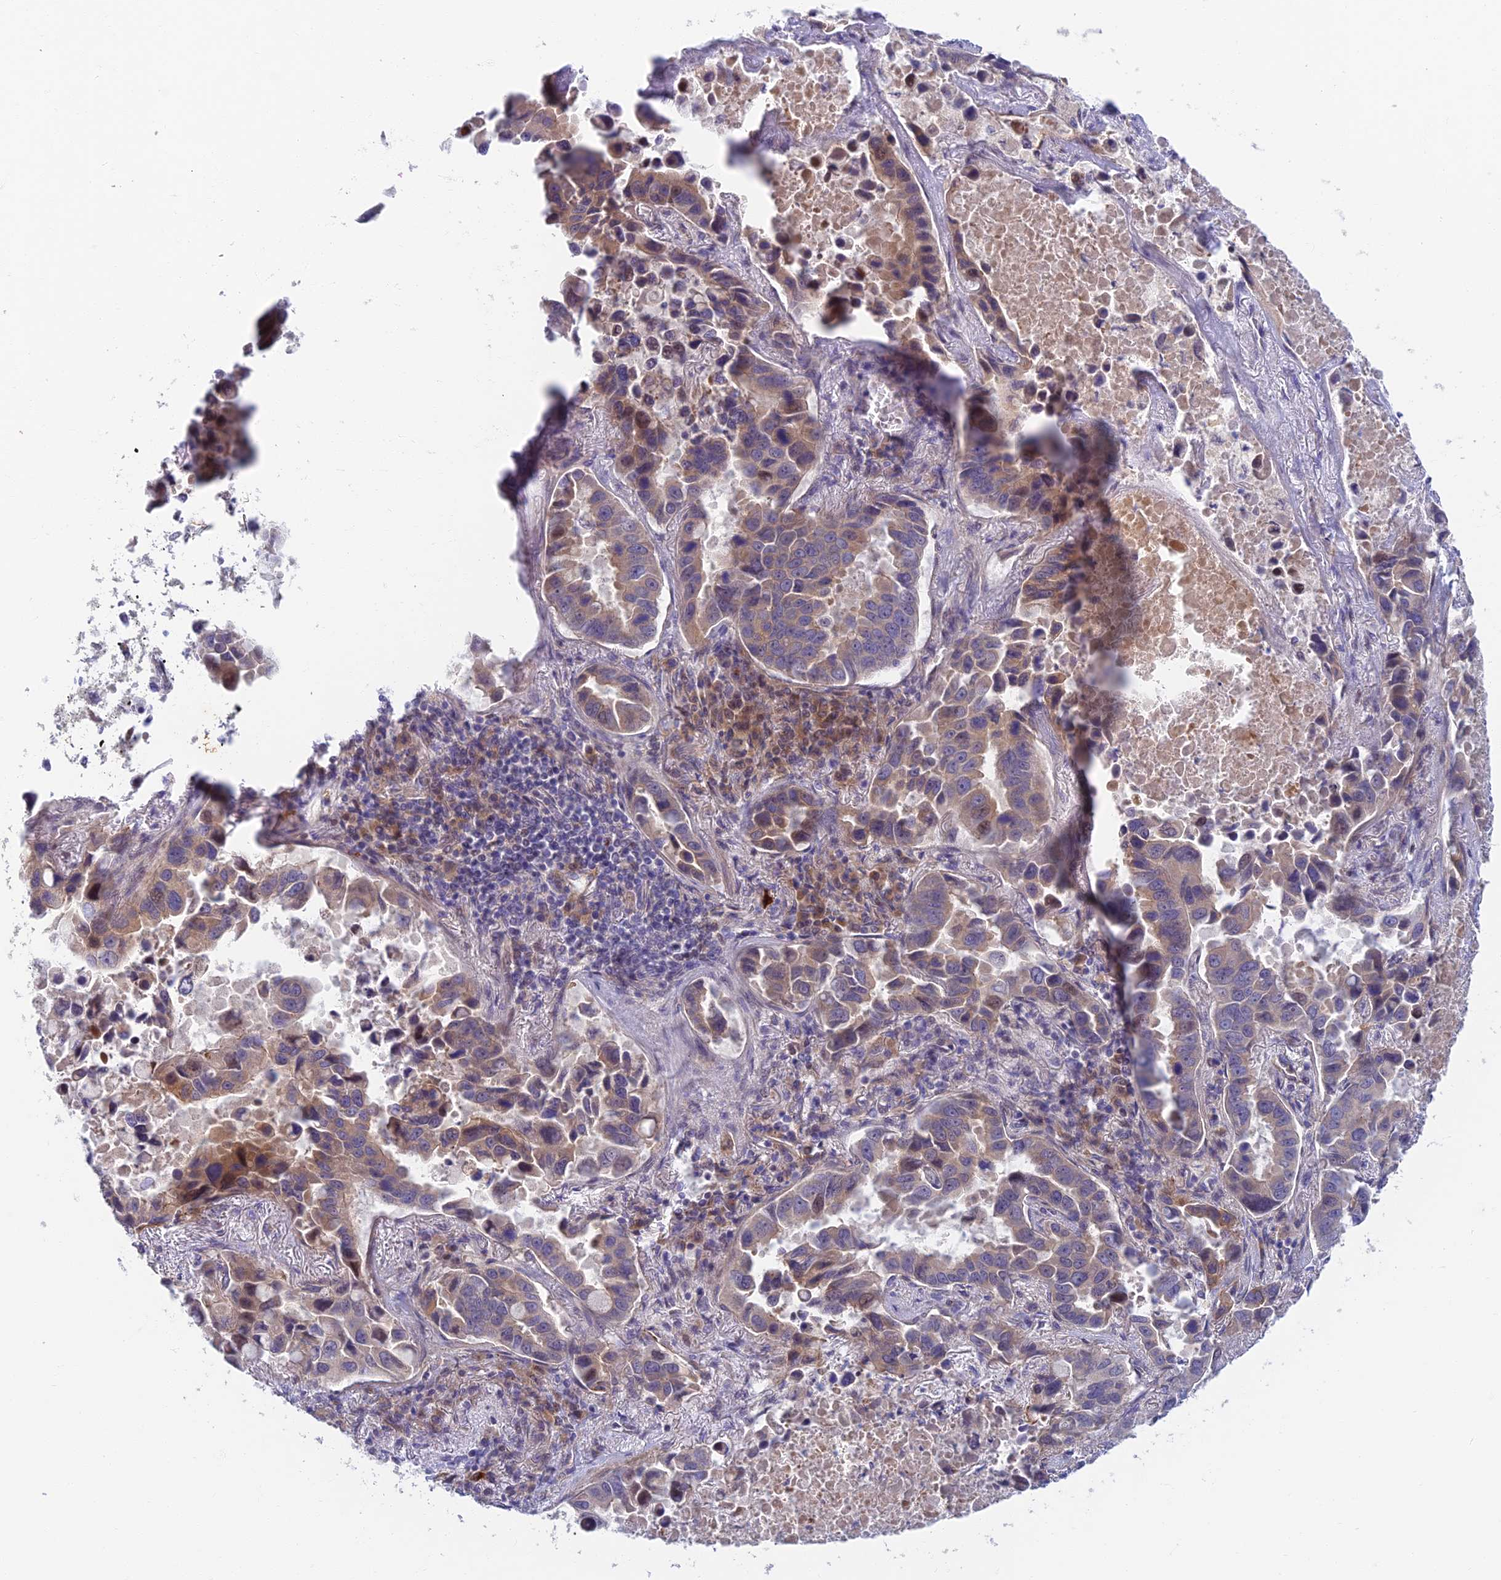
{"staining": {"intensity": "weak", "quantity": "25%-75%", "location": "cytoplasmic/membranous"}, "tissue": "lung cancer", "cell_type": "Tumor cells", "image_type": "cancer", "snomed": [{"axis": "morphology", "description": "Adenocarcinoma, NOS"}, {"axis": "topography", "description": "Lung"}], "caption": "Immunohistochemistry (IHC) (DAB (3,3'-diaminobenzidine)) staining of lung adenocarcinoma displays weak cytoplasmic/membranous protein staining in about 25%-75% of tumor cells.", "gene": "RHBDL2", "patient": {"sex": "male", "age": 64}}